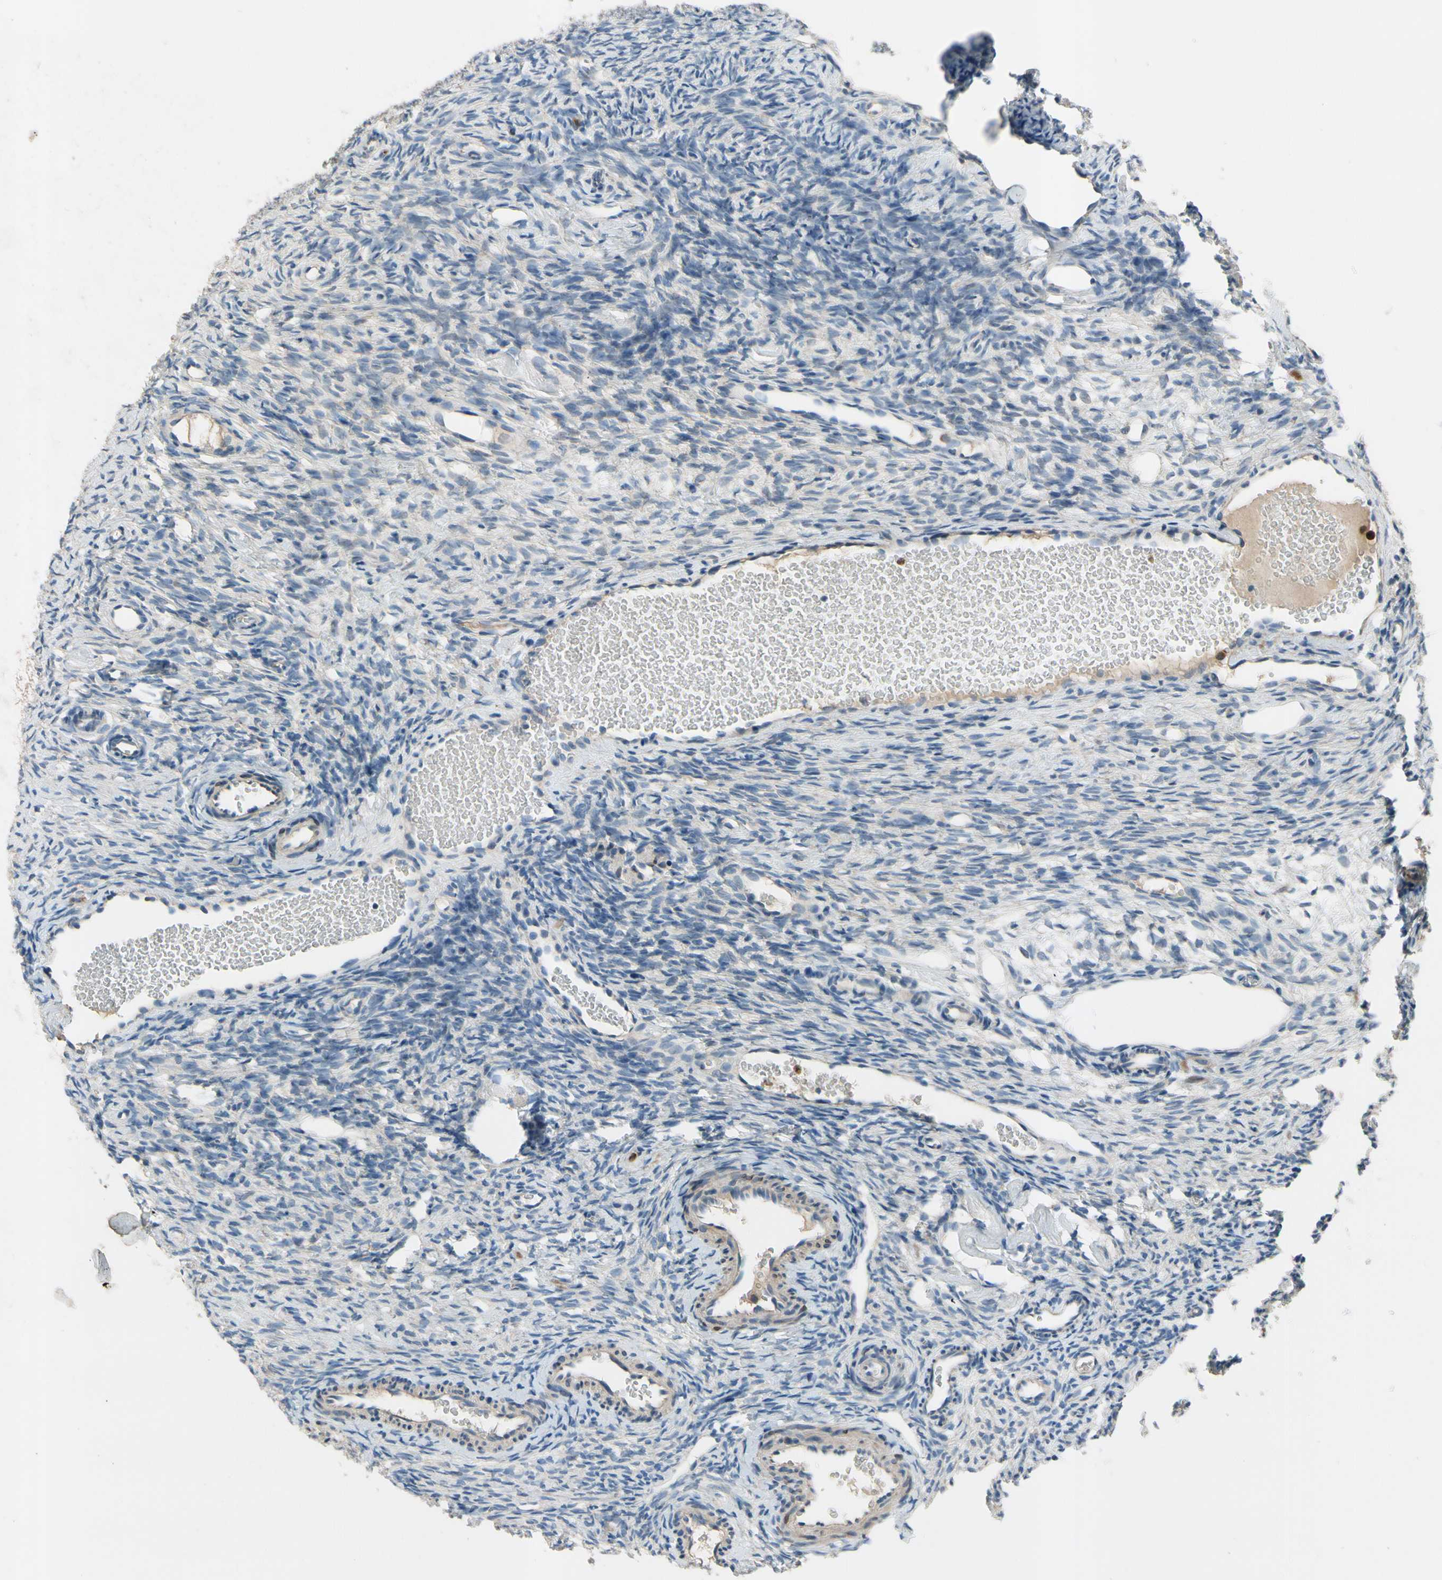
{"staining": {"intensity": "negative", "quantity": "none", "location": "none"}, "tissue": "ovary", "cell_type": "Ovarian stroma cells", "image_type": "normal", "snomed": [{"axis": "morphology", "description": "Normal tissue, NOS"}, {"axis": "topography", "description": "Ovary"}], "caption": "Ovarian stroma cells show no significant staining in unremarkable ovary.", "gene": "SIGLEC5", "patient": {"sex": "female", "age": 35}}